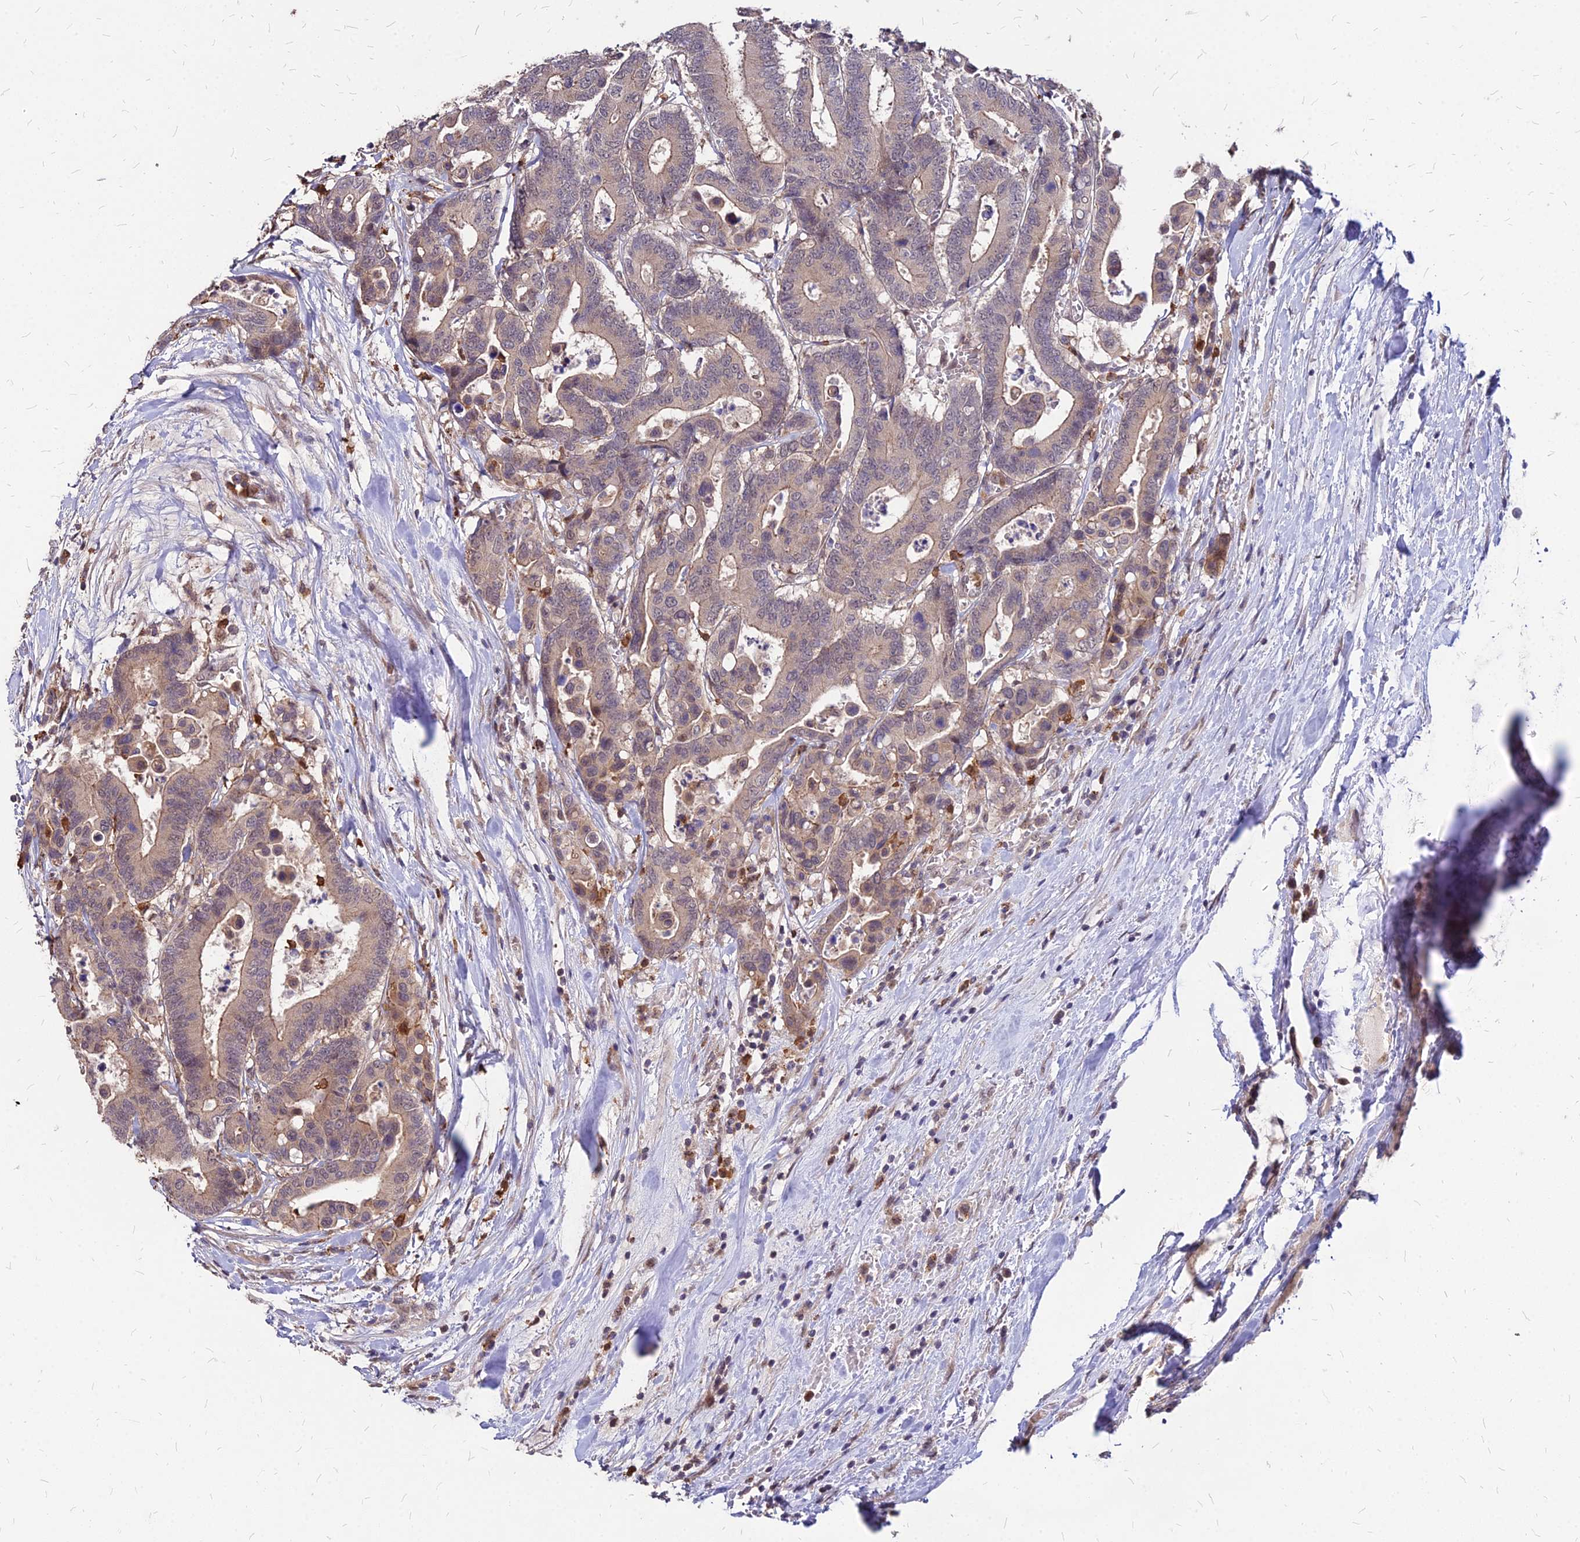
{"staining": {"intensity": "weak", "quantity": "25%-75%", "location": "cytoplasmic/membranous"}, "tissue": "colorectal cancer", "cell_type": "Tumor cells", "image_type": "cancer", "snomed": [{"axis": "morphology", "description": "Normal tissue, NOS"}, {"axis": "morphology", "description": "Adenocarcinoma, NOS"}, {"axis": "topography", "description": "Colon"}], "caption": "This photomicrograph demonstrates immunohistochemistry staining of colorectal adenocarcinoma, with low weak cytoplasmic/membranous staining in approximately 25%-75% of tumor cells.", "gene": "APBA3", "patient": {"sex": "male", "age": 82}}